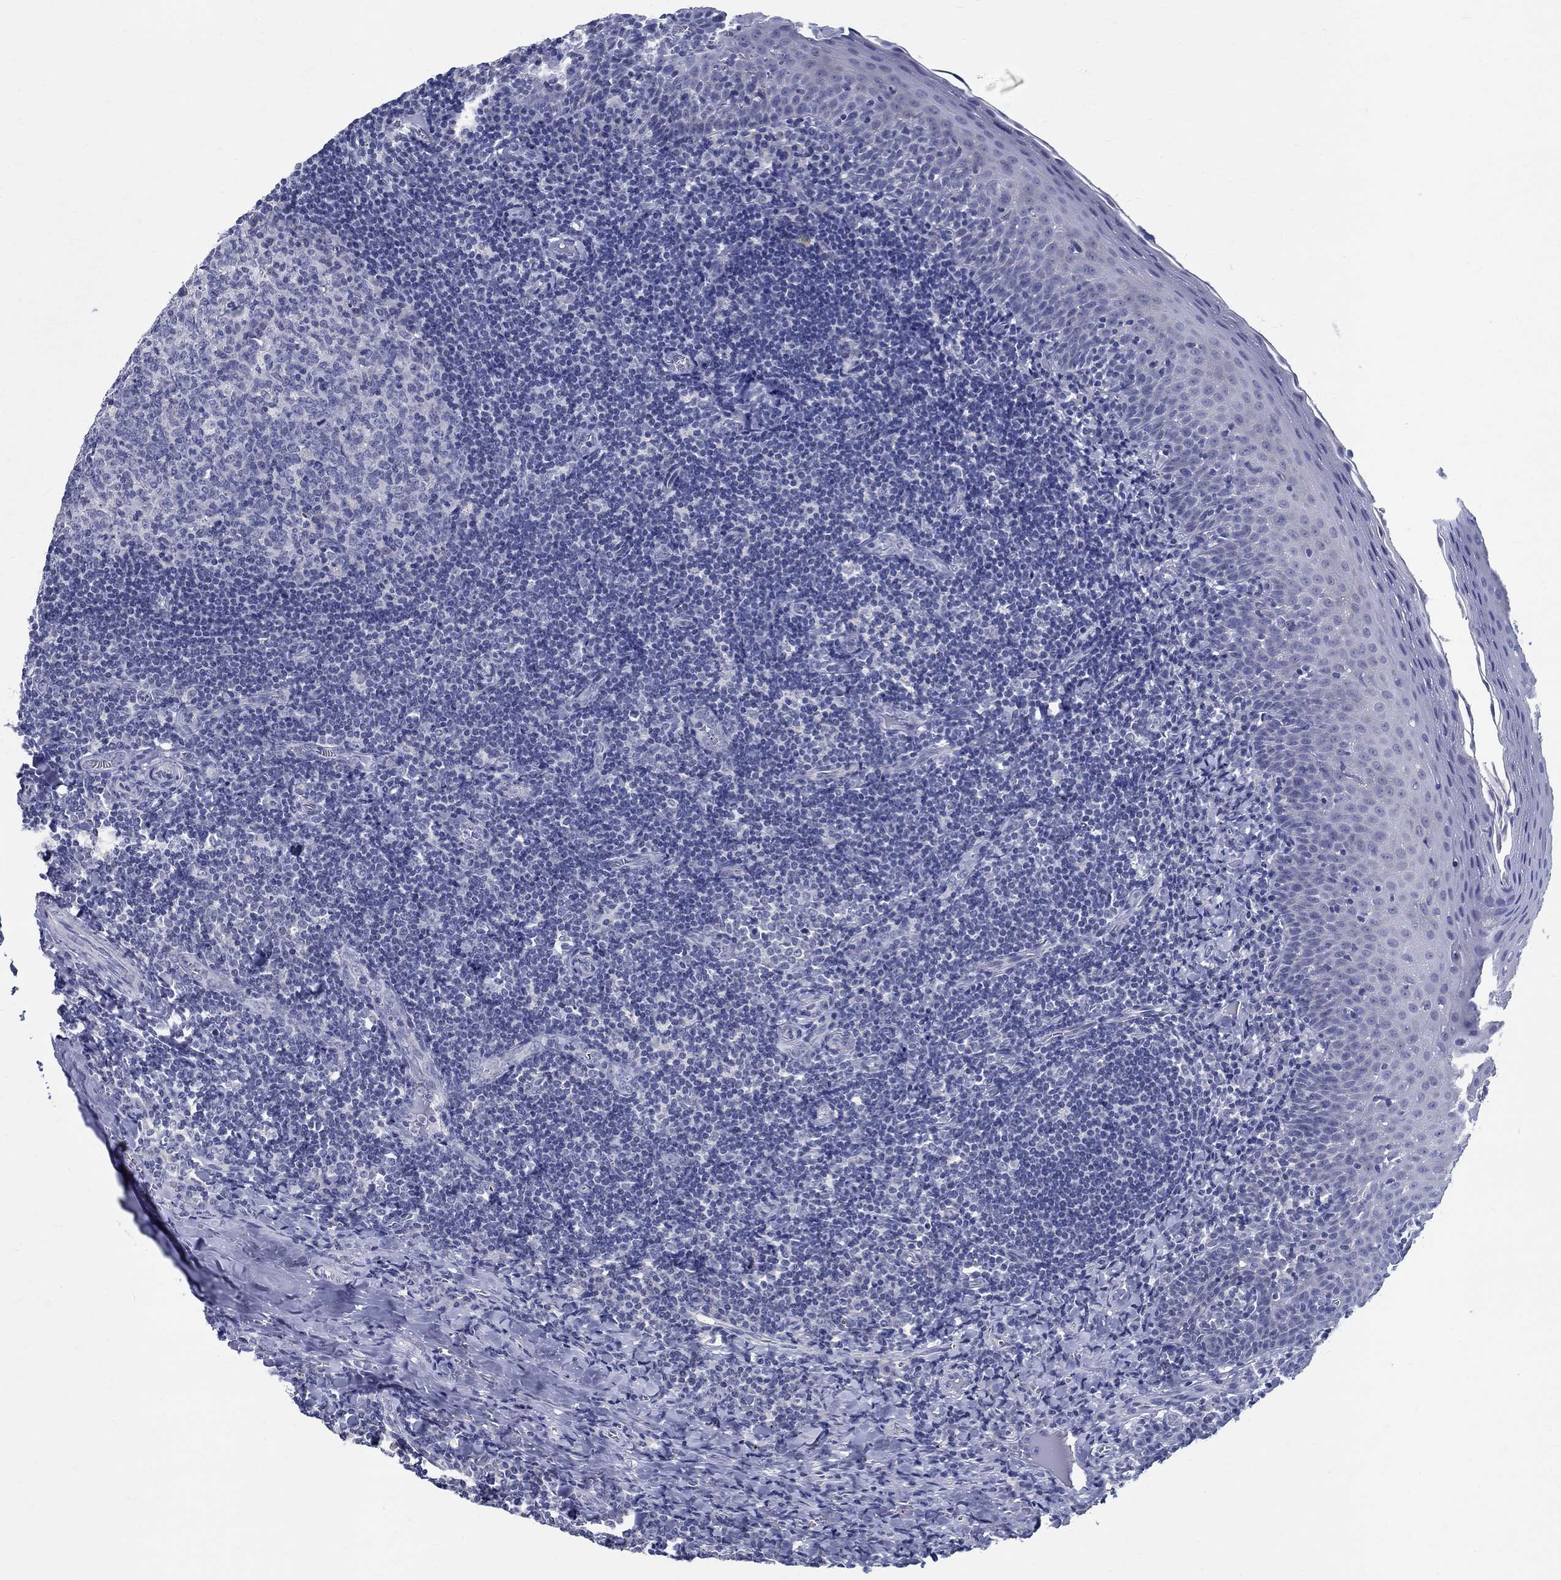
{"staining": {"intensity": "negative", "quantity": "none", "location": "none"}, "tissue": "tonsil", "cell_type": "Germinal center cells", "image_type": "normal", "snomed": [{"axis": "morphology", "description": "Normal tissue, NOS"}, {"axis": "morphology", "description": "Inflammation, NOS"}, {"axis": "topography", "description": "Tonsil"}], "caption": "Immunohistochemistry (IHC) image of unremarkable tonsil: tonsil stained with DAB (3,3'-diaminobenzidine) shows no significant protein expression in germinal center cells.", "gene": "CETN1", "patient": {"sex": "female", "age": 31}}